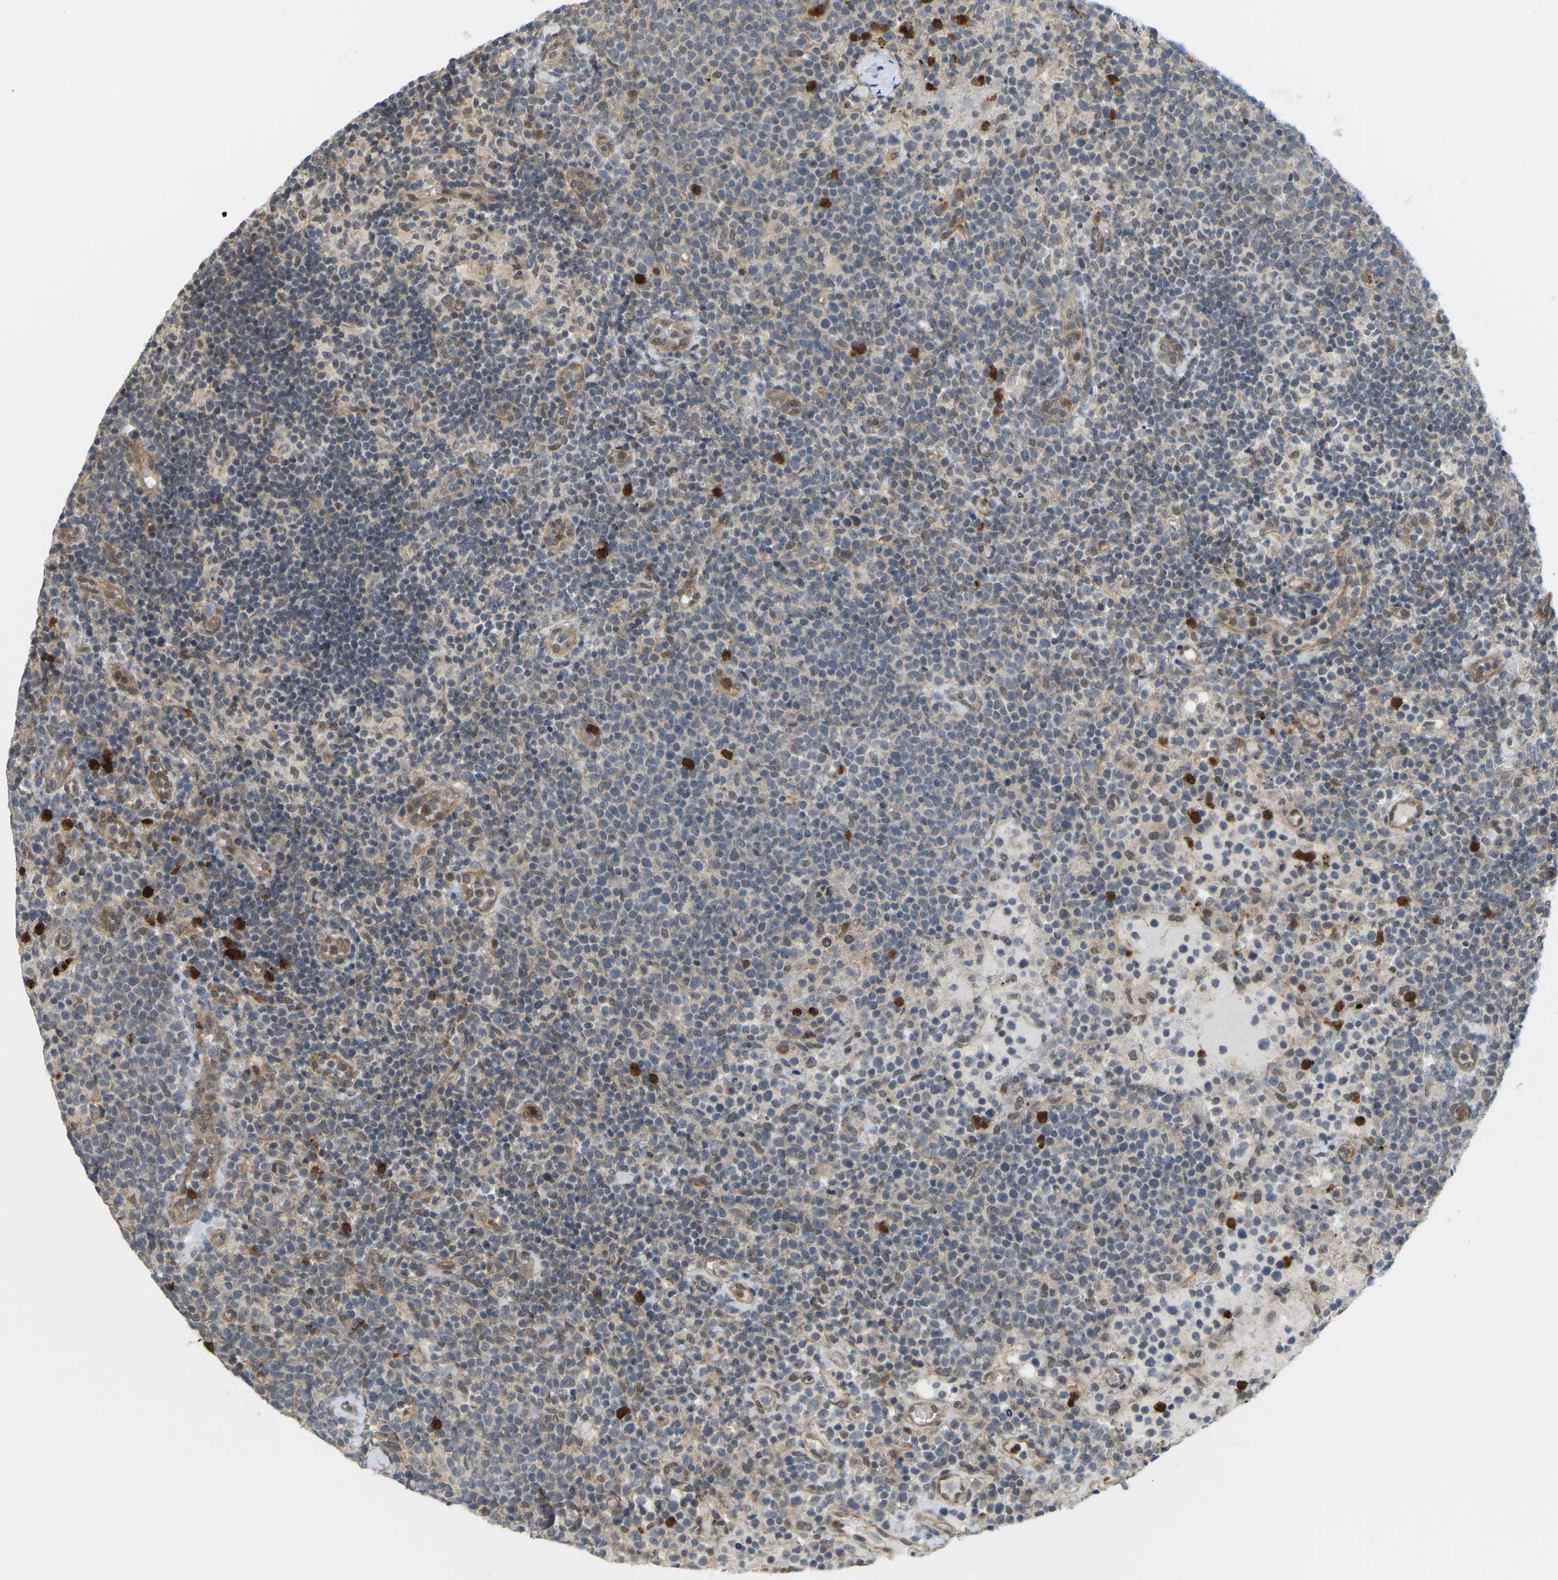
{"staining": {"intensity": "weak", "quantity": "25%-75%", "location": "cytoplasmic/membranous"}, "tissue": "lymphoma", "cell_type": "Tumor cells", "image_type": "cancer", "snomed": [{"axis": "morphology", "description": "Malignant lymphoma, non-Hodgkin's type, High grade"}, {"axis": "topography", "description": "Lymph node"}], "caption": "High-grade malignant lymphoma, non-Hodgkin's type stained for a protein (brown) shows weak cytoplasmic/membranous positive expression in approximately 25%-75% of tumor cells.", "gene": "SERPINB5", "patient": {"sex": "male", "age": 61}}